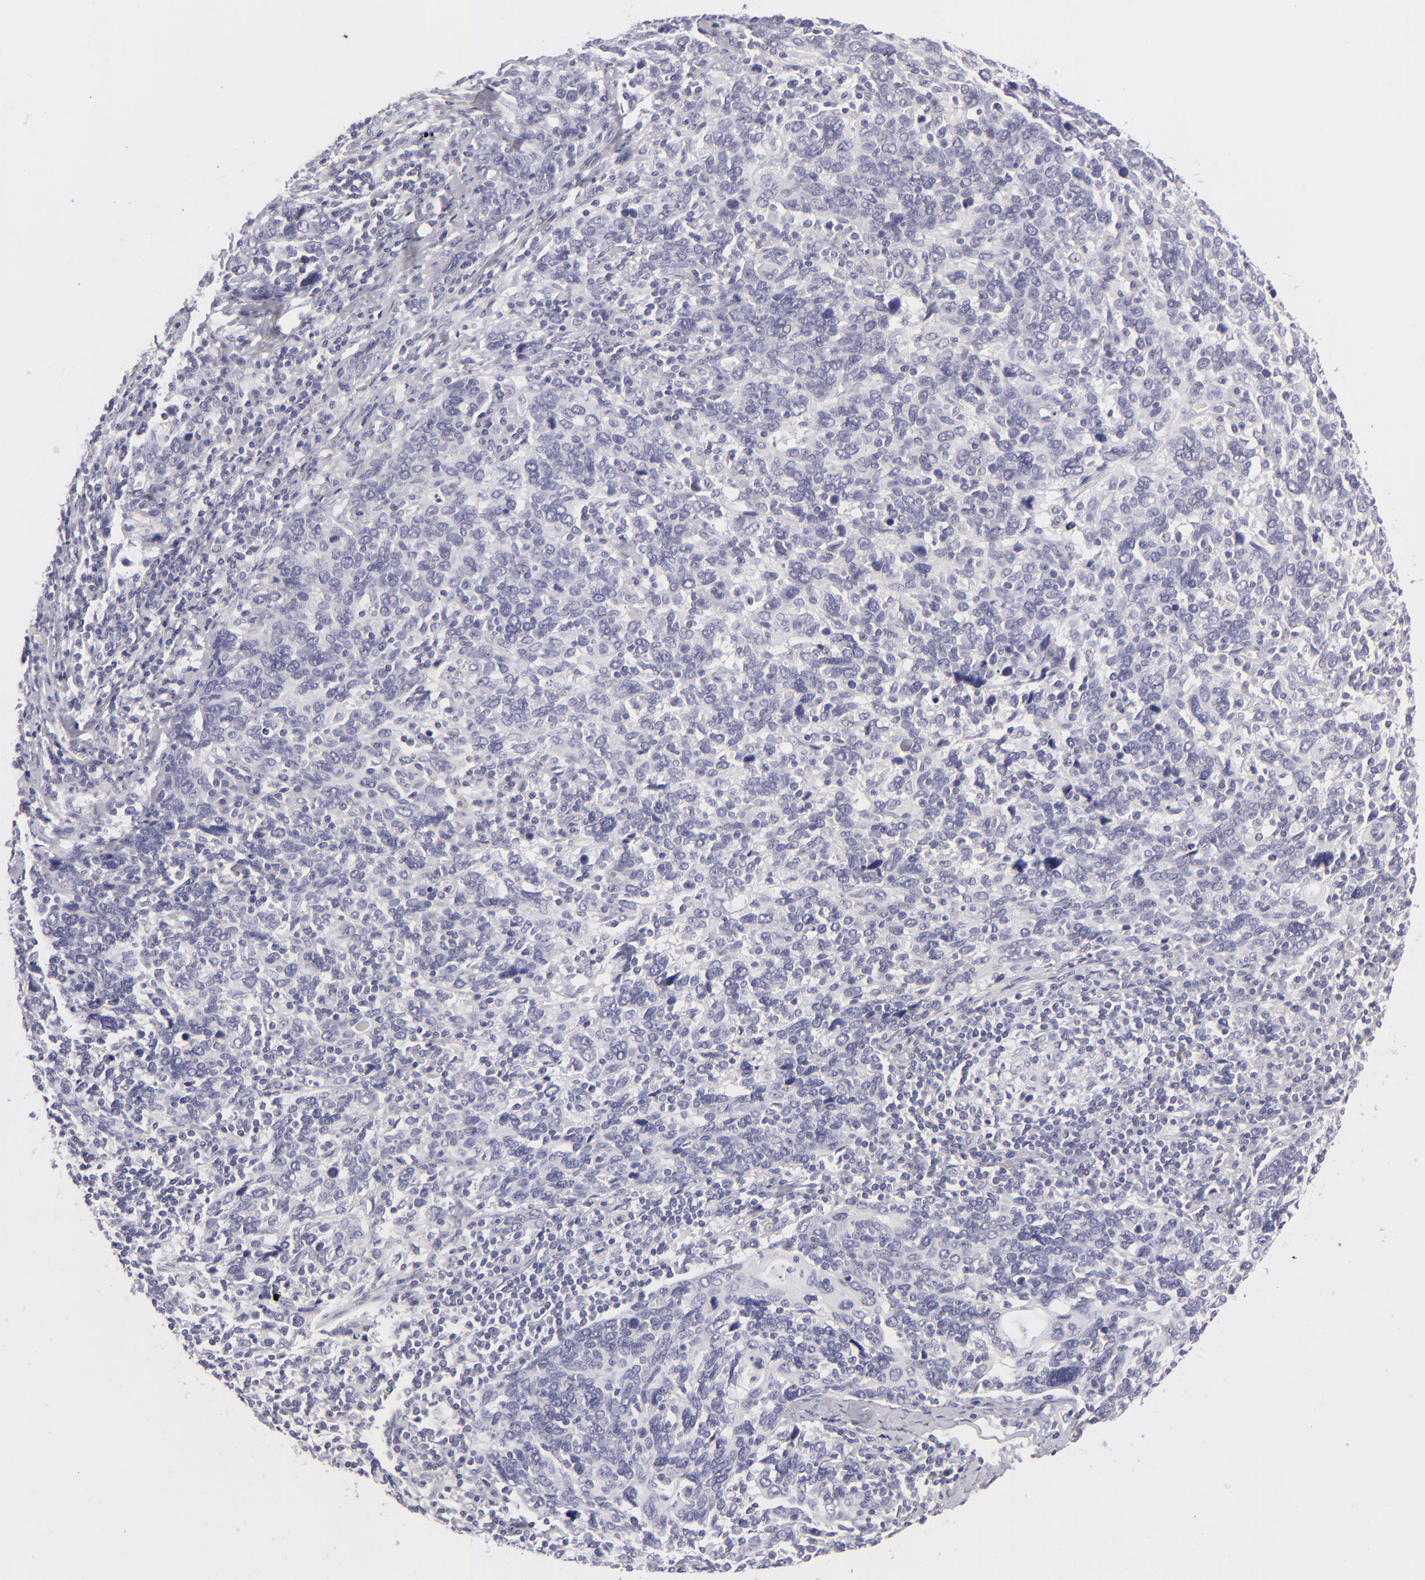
{"staining": {"intensity": "negative", "quantity": "none", "location": "none"}, "tissue": "cervical cancer", "cell_type": "Tumor cells", "image_type": "cancer", "snomed": [{"axis": "morphology", "description": "Squamous cell carcinoma, NOS"}, {"axis": "topography", "description": "Cervix"}], "caption": "A photomicrograph of cervical cancer (squamous cell carcinoma) stained for a protein exhibits no brown staining in tumor cells. (DAB (3,3'-diaminobenzidine) immunohistochemistry (IHC), high magnification).", "gene": "TNNC1", "patient": {"sex": "female", "age": 41}}